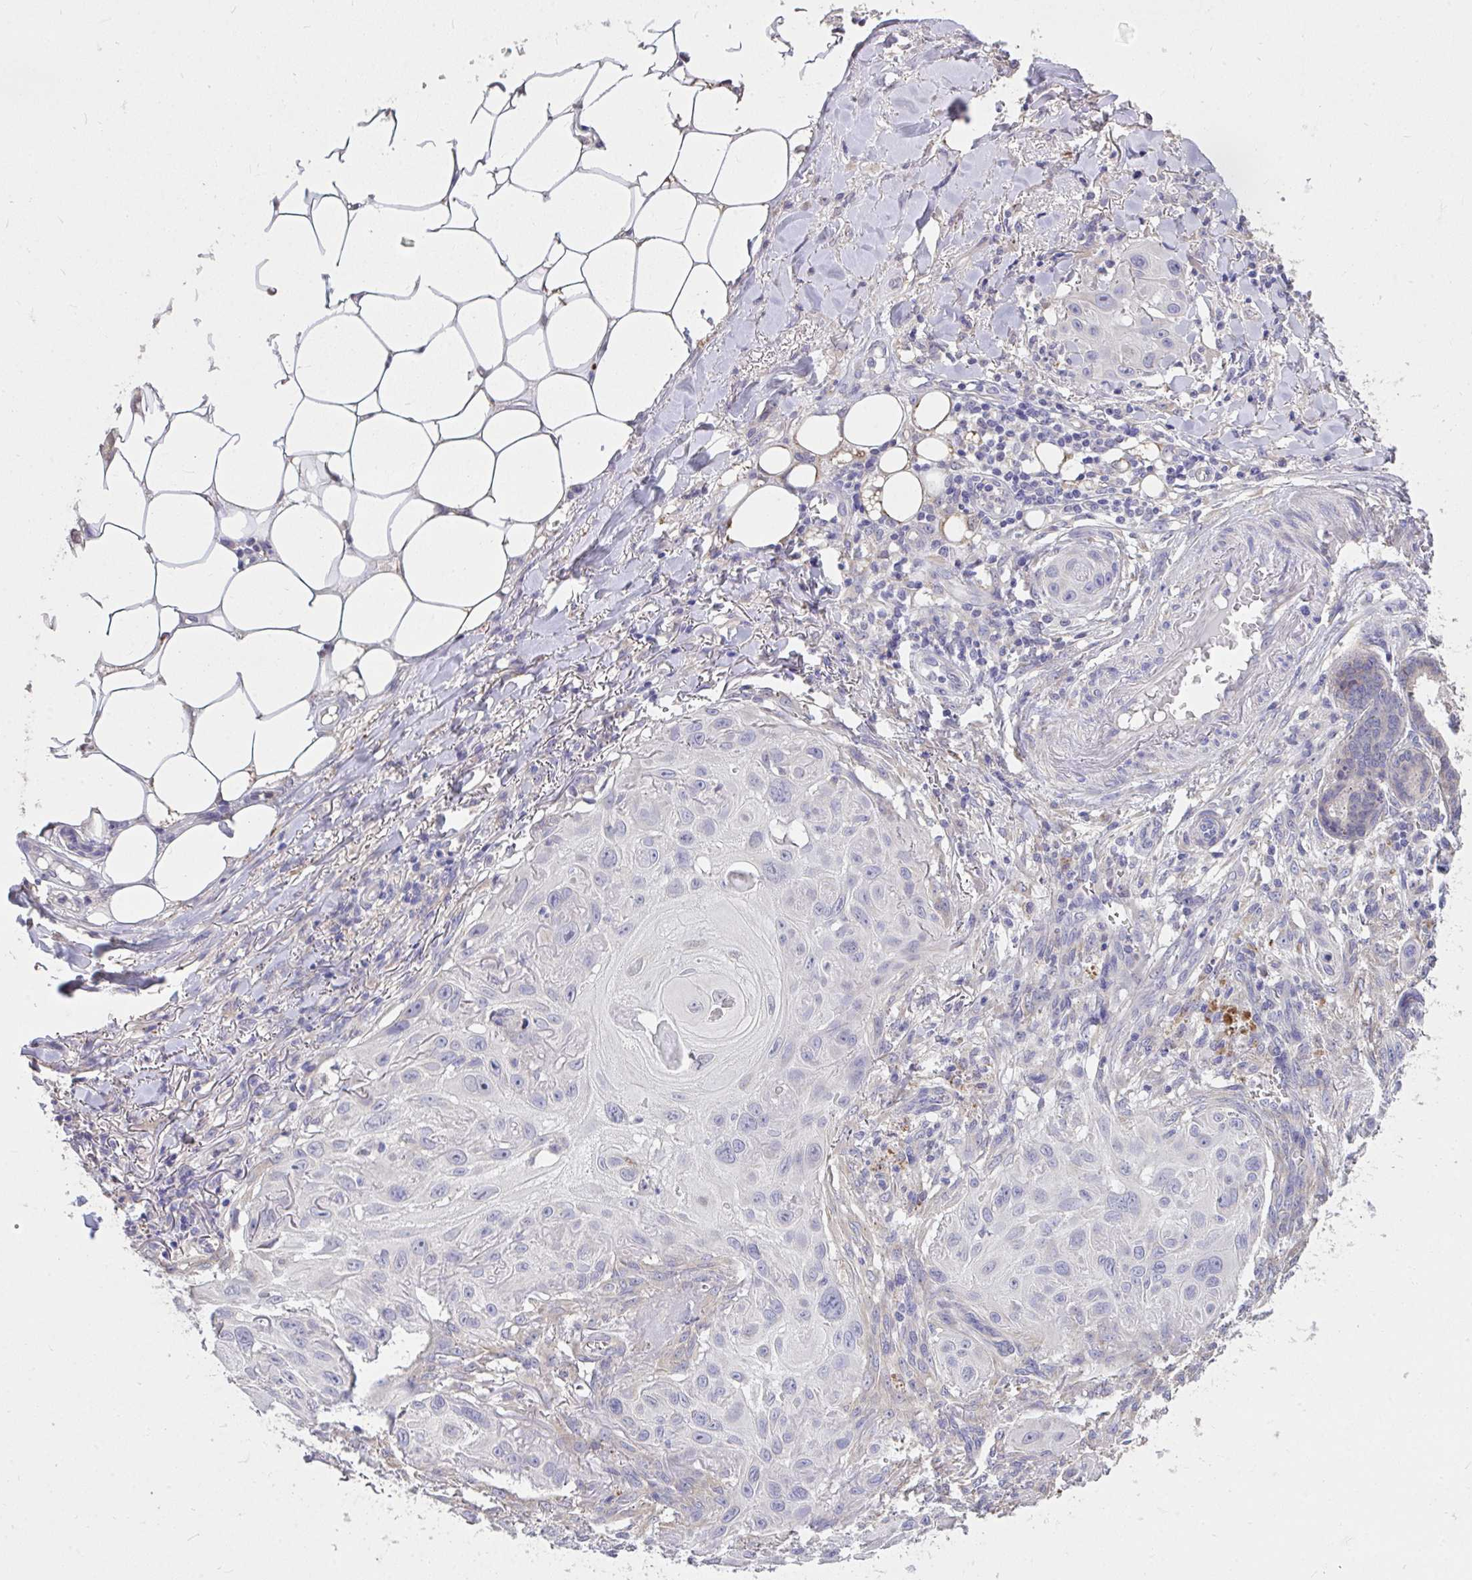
{"staining": {"intensity": "negative", "quantity": "none", "location": "none"}, "tissue": "skin cancer", "cell_type": "Tumor cells", "image_type": "cancer", "snomed": [{"axis": "morphology", "description": "Squamous cell carcinoma, NOS"}, {"axis": "topography", "description": "Skin"}], "caption": "Protein analysis of skin cancer (squamous cell carcinoma) reveals no significant positivity in tumor cells. The staining is performed using DAB (3,3'-diaminobenzidine) brown chromogen with nuclei counter-stained in using hematoxylin.", "gene": "MPC2", "patient": {"sex": "female", "age": 91}}